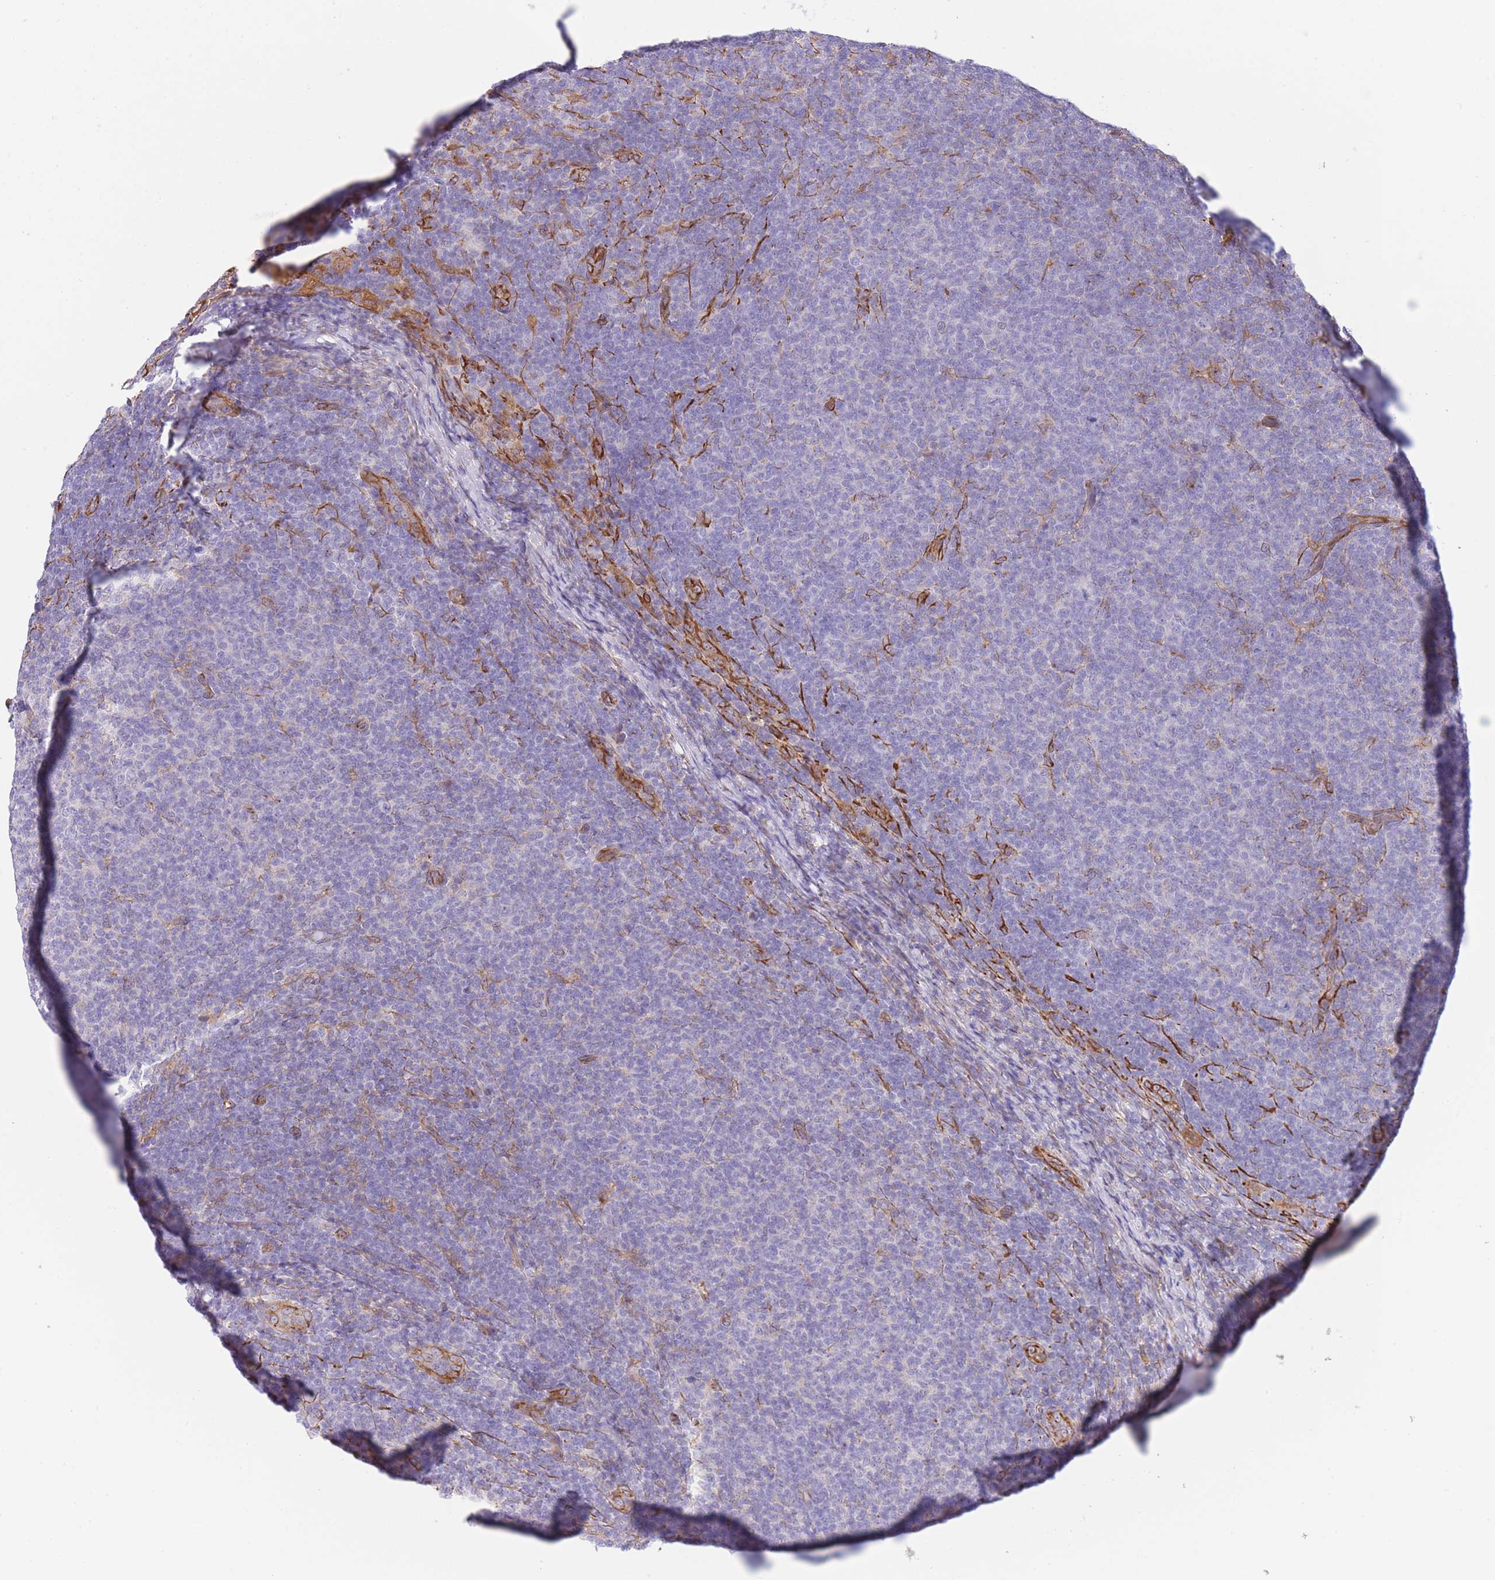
{"staining": {"intensity": "negative", "quantity": "none", "location": "none"}, "tissue": "lymphoma", "cell_type": "Tumor cells", "image_type": "cancer", "snomed": [{"axis": "morphology", "description": "Malignant lymphoma, non-Hodgkin's type, Low grade"}, {"axis": "topography", "description": "Lymph node"}], "caption": "High power microscopy image of an immunohistochemistry (IHC) photomicrograph of lymphoma, revealing no significant expression in tumor cells.", "gene": "ECPAS", "patient": {"sex": "male", "age": 66}}